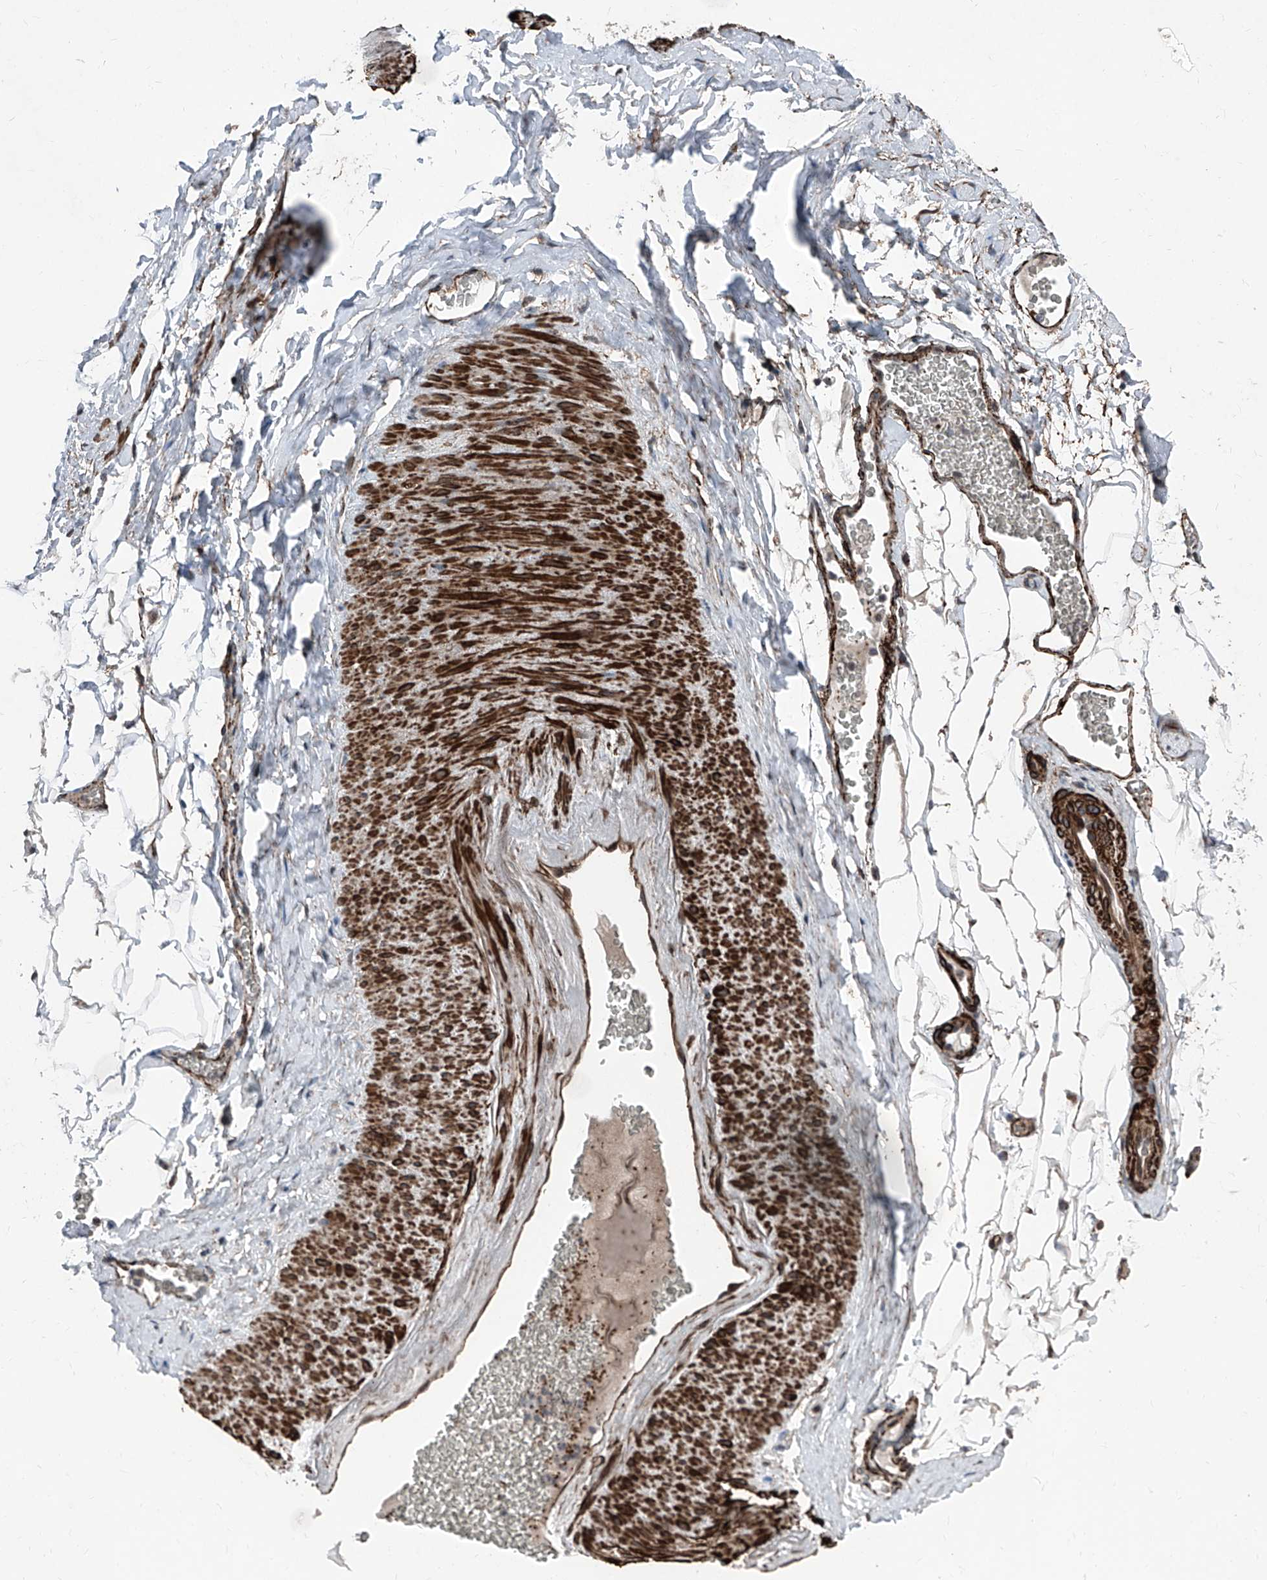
{"staining": {"intensity": "negative", "quantity": "none", "location": "none"}, "tissue": "adipose tissue", "cell_type": "Adipocytes", "image_type": "normal", "snomed": [{"axis": "morphology", "description": "Normal tissue, NOS"}, {"axis": "morphology", "description": "Adenocarcinoma, Low grade"}, {"axis": "topography", "description": "Prostate"}, {"axis": "topography", "description": "Peripheral nerve tissue"}], "caption": "Histopathology image shows no protein expression in adipocytes of unremarkable adipose tissue.", "gene": "COA7", "patient": {"sex": "male", "age": 63}}